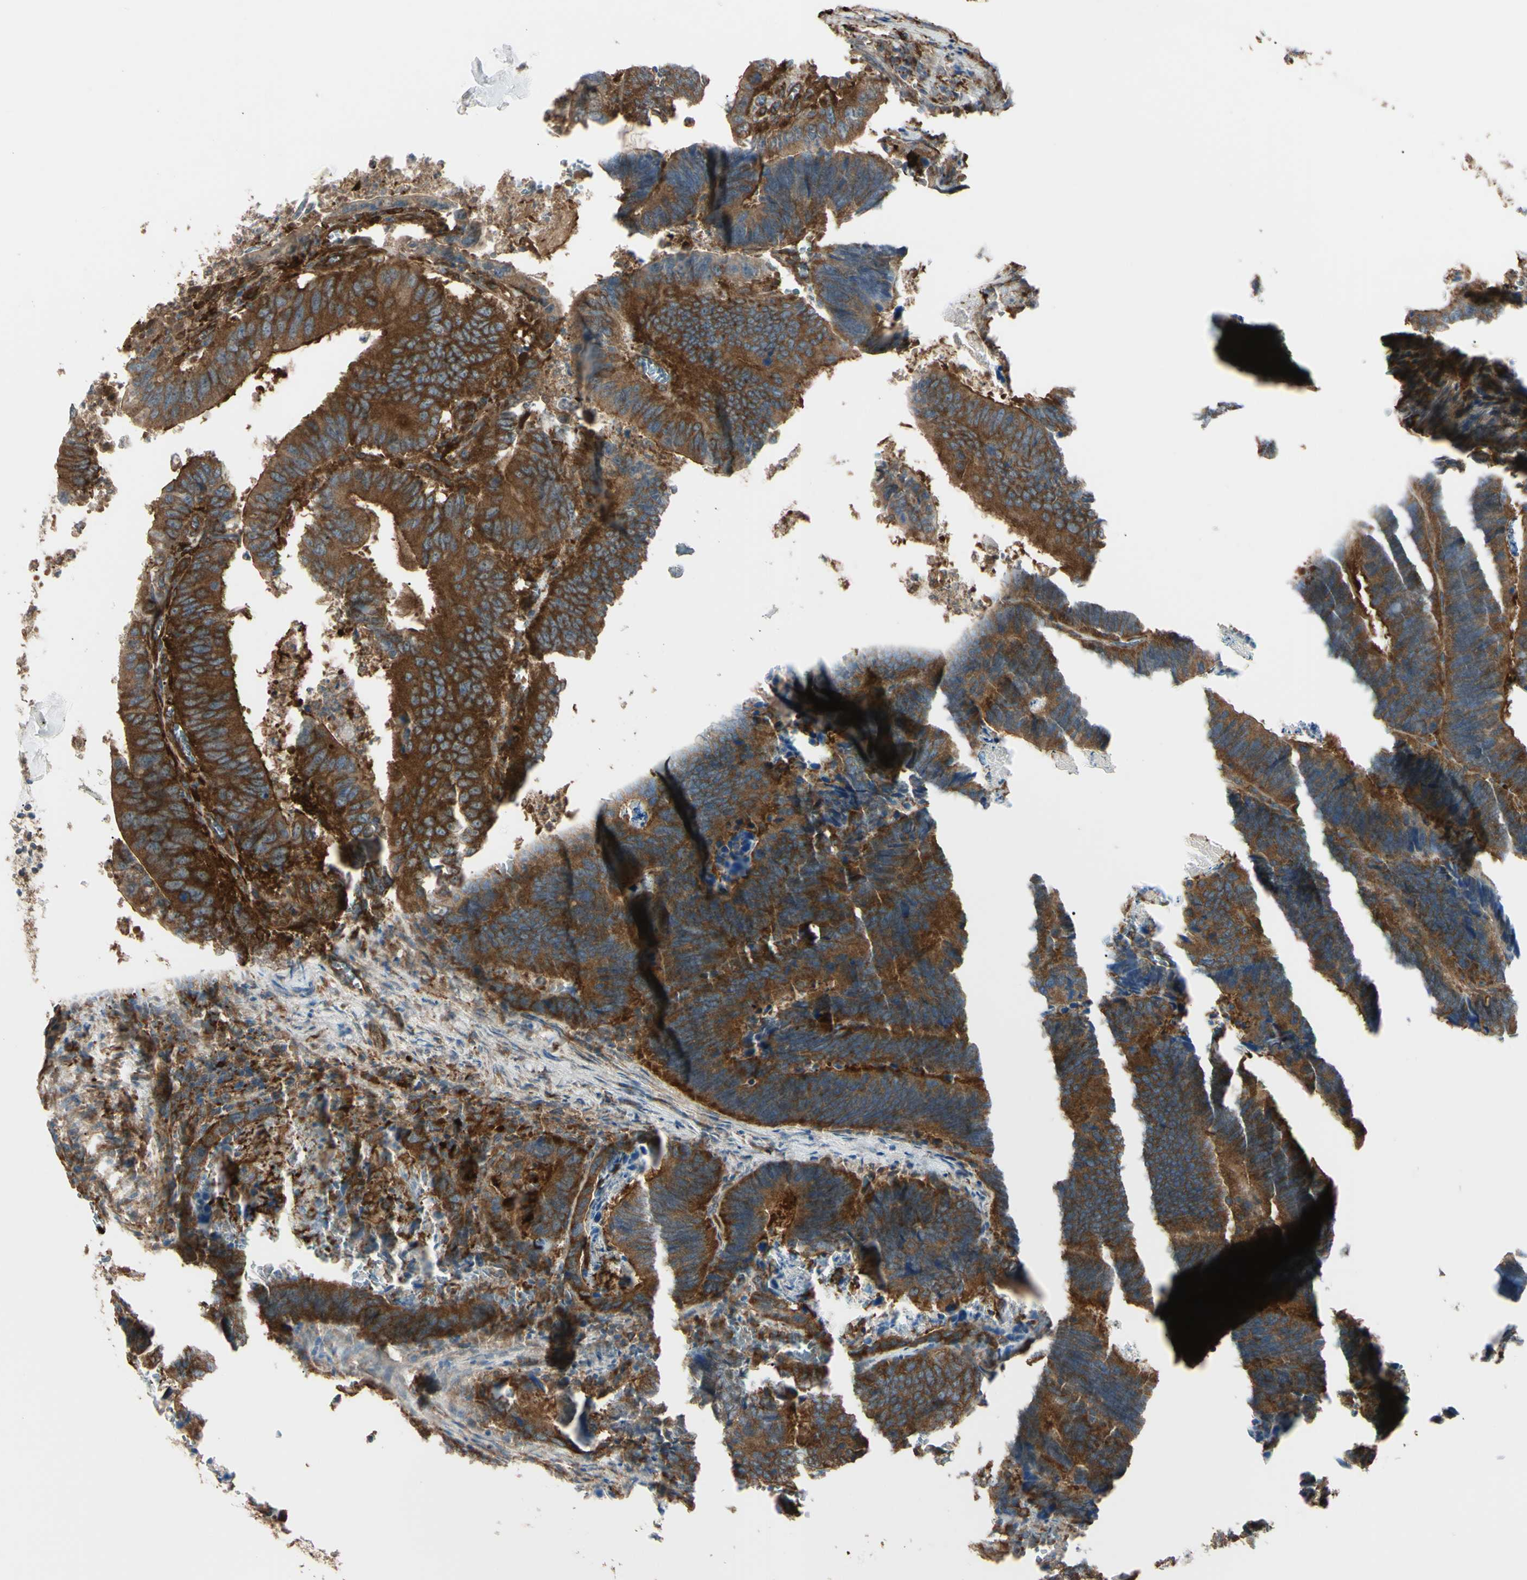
{"staining": {"intensity": "strong", "quantity": ">75%", "location": "cytoplasmic/membranous"}, "tissue": "colorectal cancer", "cell_type": "Tumor cells", "image_type": "cancer", "snomed": [{"axis": "morphology", "description": "Adenocarcinoma, NOS"}, {"axis": "topography", "description": "Colon"}], "caption": "Human colorectal adenocarcinoma stained with a brown dye demonstrates strong cytoplasmic/membranous positive staining in approximately >75% of tumor cells.", "gene": "PTPN12", "patient": {"sex": "male", "age": 72}}